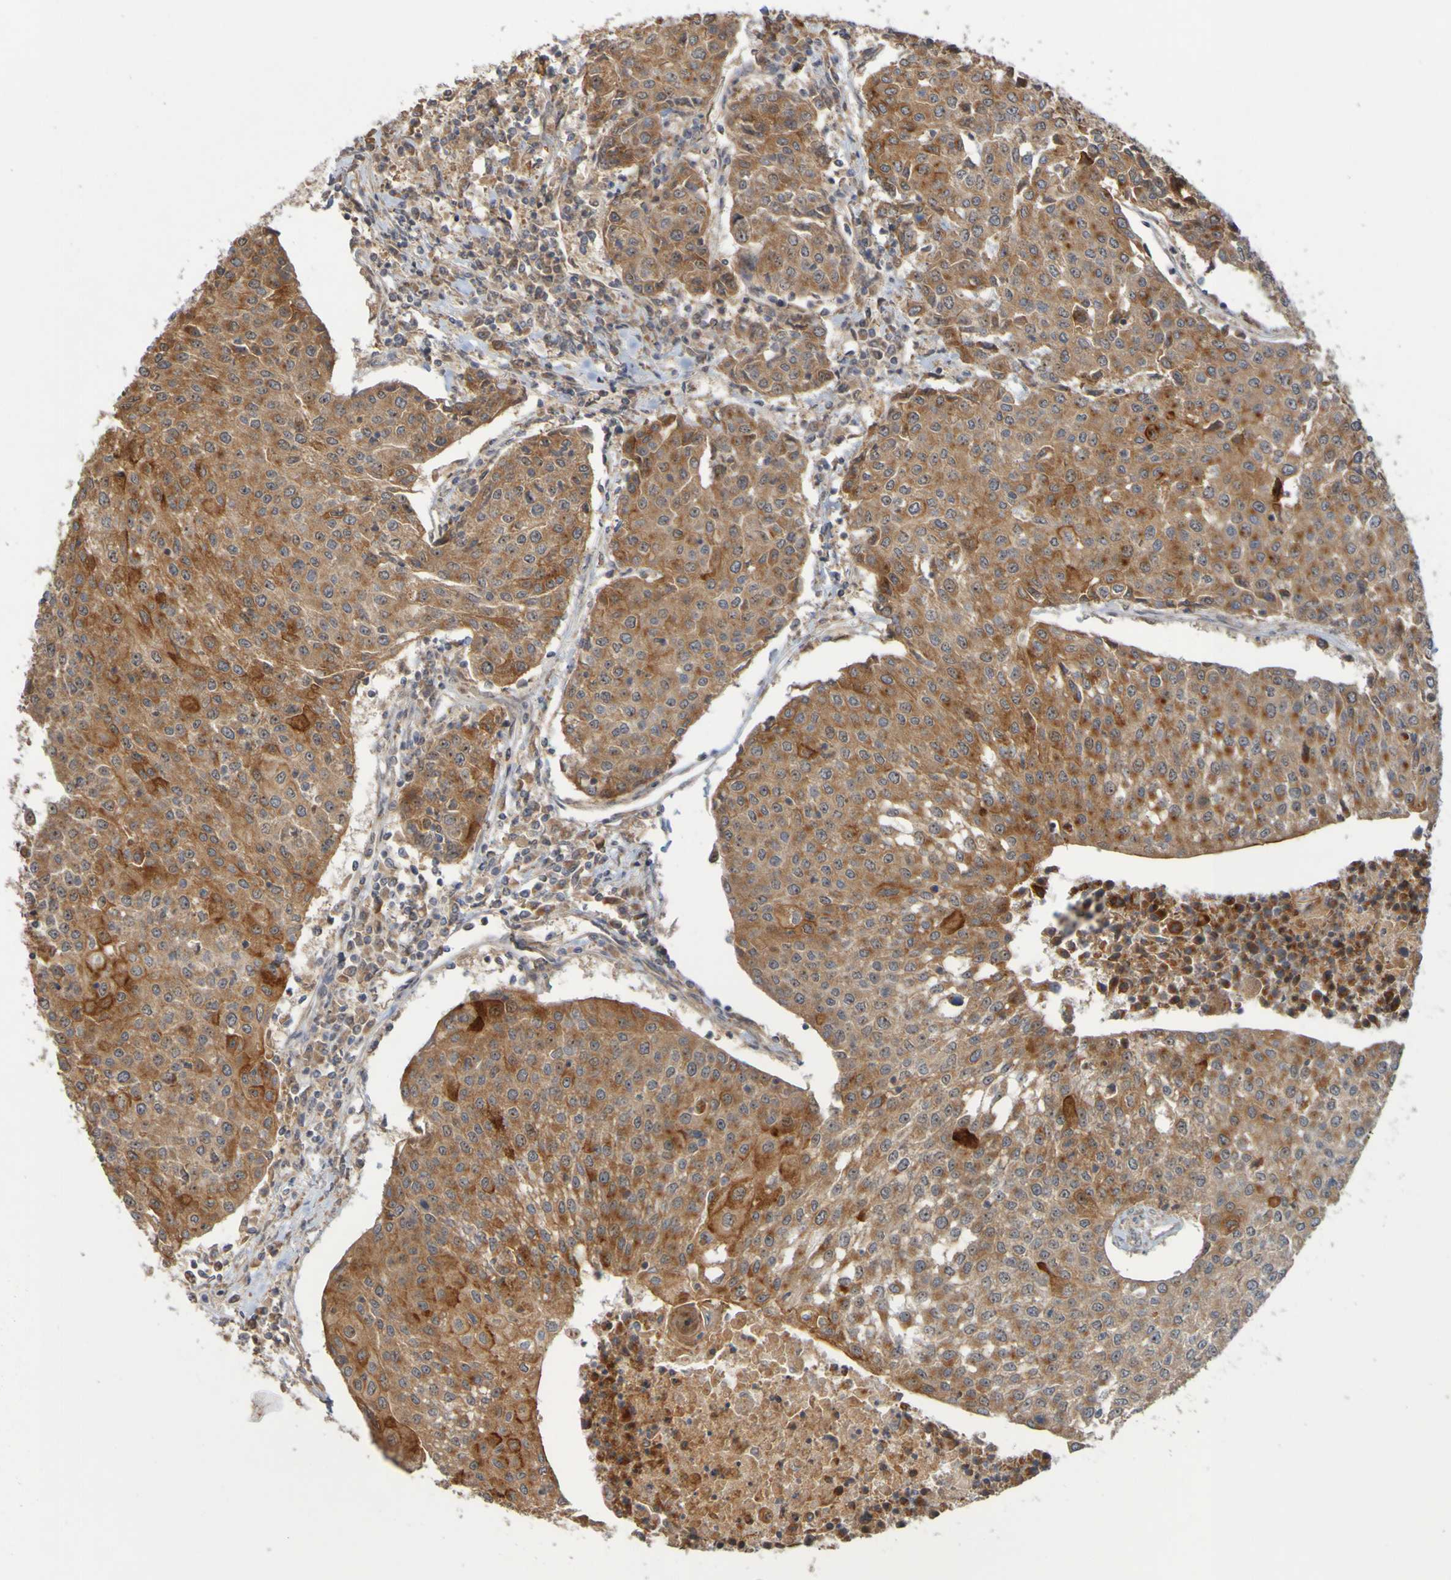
{"staining": {"intensity": "moderate", "quantity": ">75%", "location": "cytoplasmic/membranous"}, "tissue": "urothelial cancer", "cell_type": "Tumor cells", "image_type": "cancer", "snomed": [{"axis": "morphology", "description": "Urothelial carcinoma, High grade"}, {"axis": "topography", "description": "Urinary bladder"}], "caption": "Urothelial cancer tissue demonstrates moderate cytoplasmic/membranous expression in about >75% of tumor cells, visualized by immunohistochemistry.", "gene": "TMBIM1", "patient": {"sex": "female", "age": 85}}